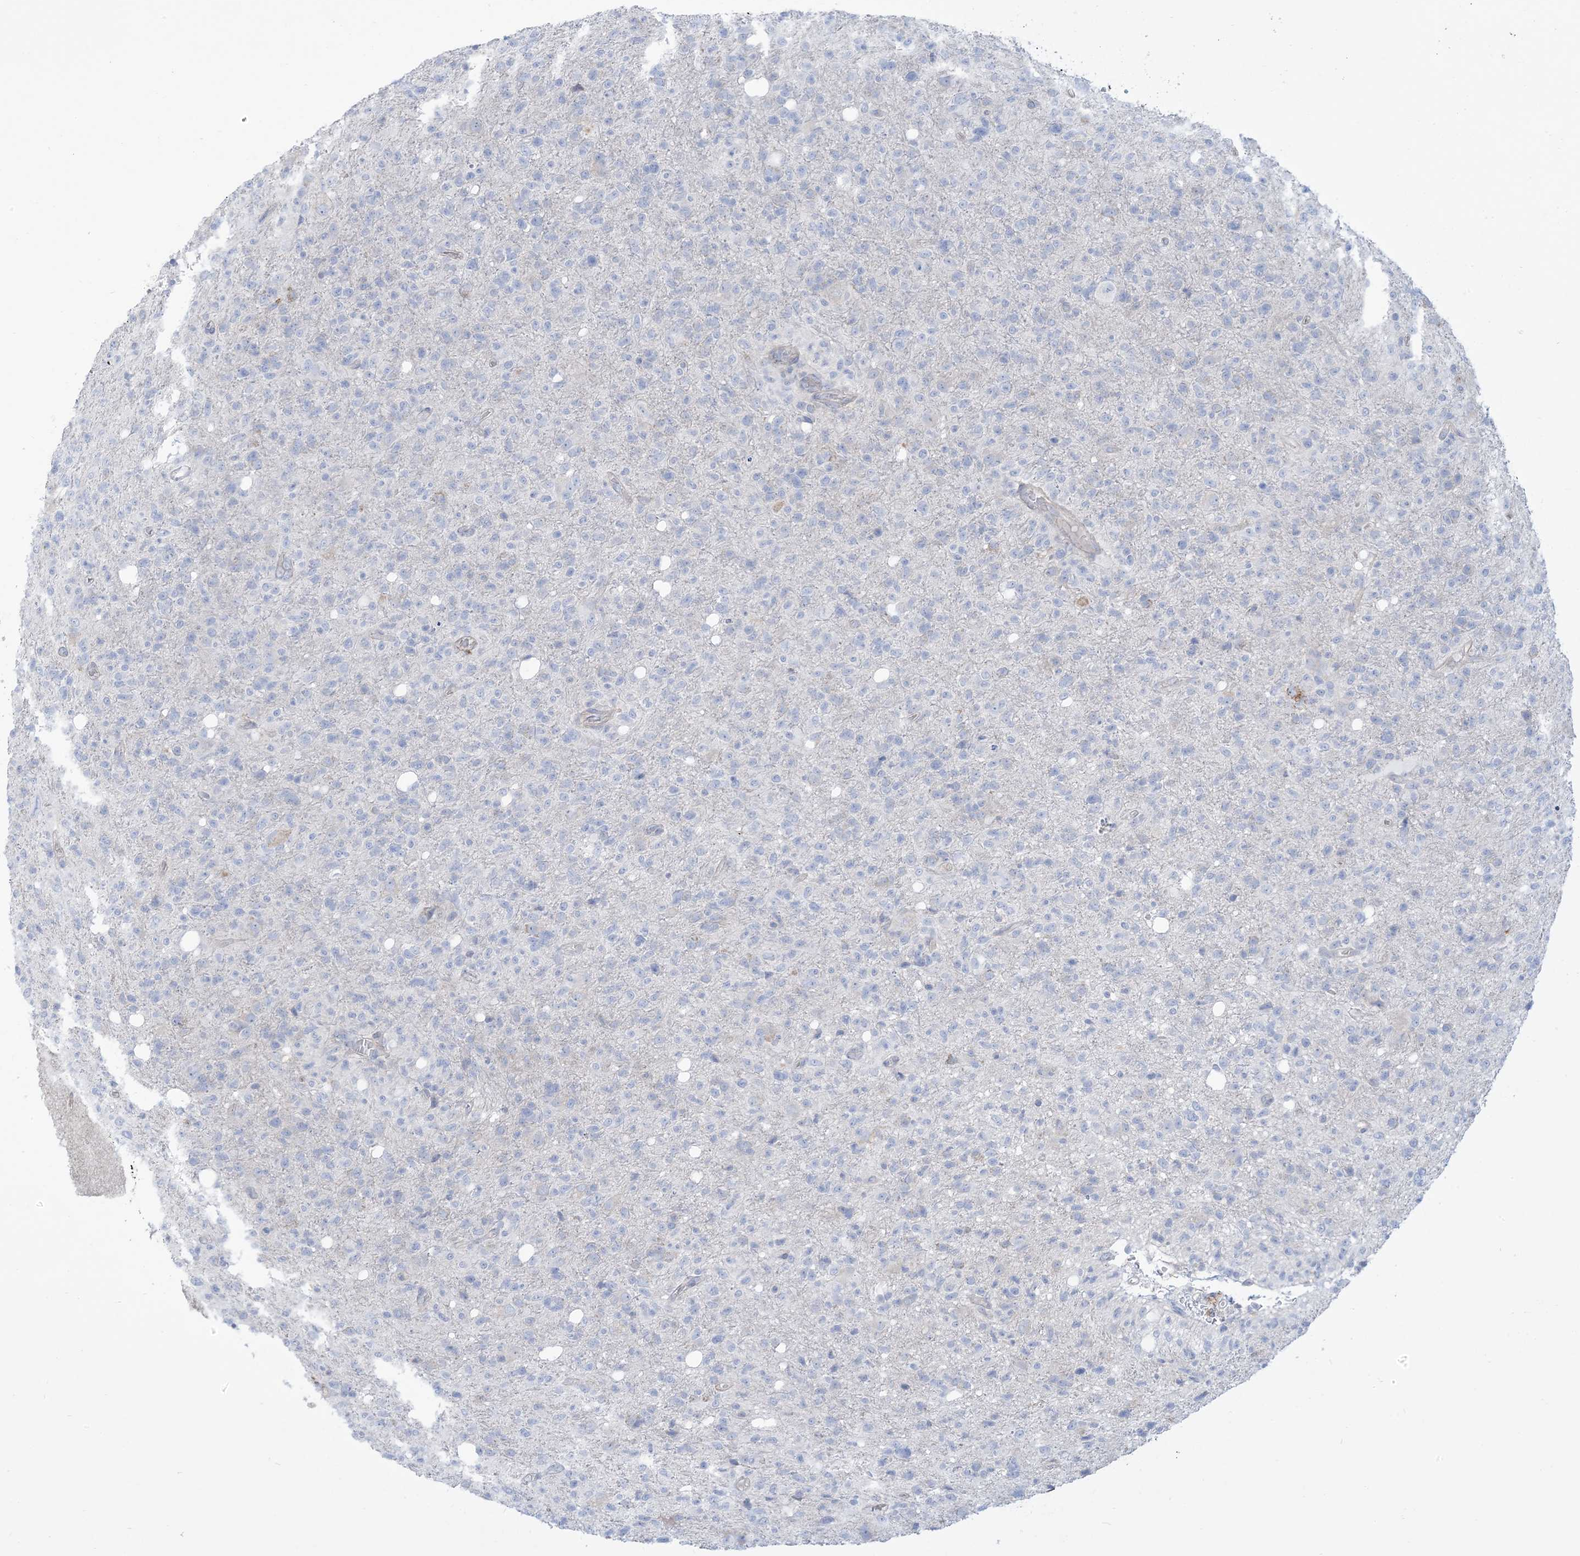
{"staining": {"intensity": "negative", "quantity": "none", "location": "none"}, "tissue": "glioma", "cell_type": "Tumor cells", "image_type": "cancer", "snomed": [{"axis": "morphology", "description": "Glioma, malignant, High grade"}, {"axis": "topography", "description": "Brain"}], "caption": "Immunohistochemical staining of human glioma shows no significant expression in tumor cells. (Stains: DAB (3,3'-diaminobenzidine) immunohistochemistry (IHC) with hematoxylin counter stain, Microscopy: brightfield microscopy at high magnification).", "gene": "MTHFD2L", "patient": {"sex": "female", "age": 57}}